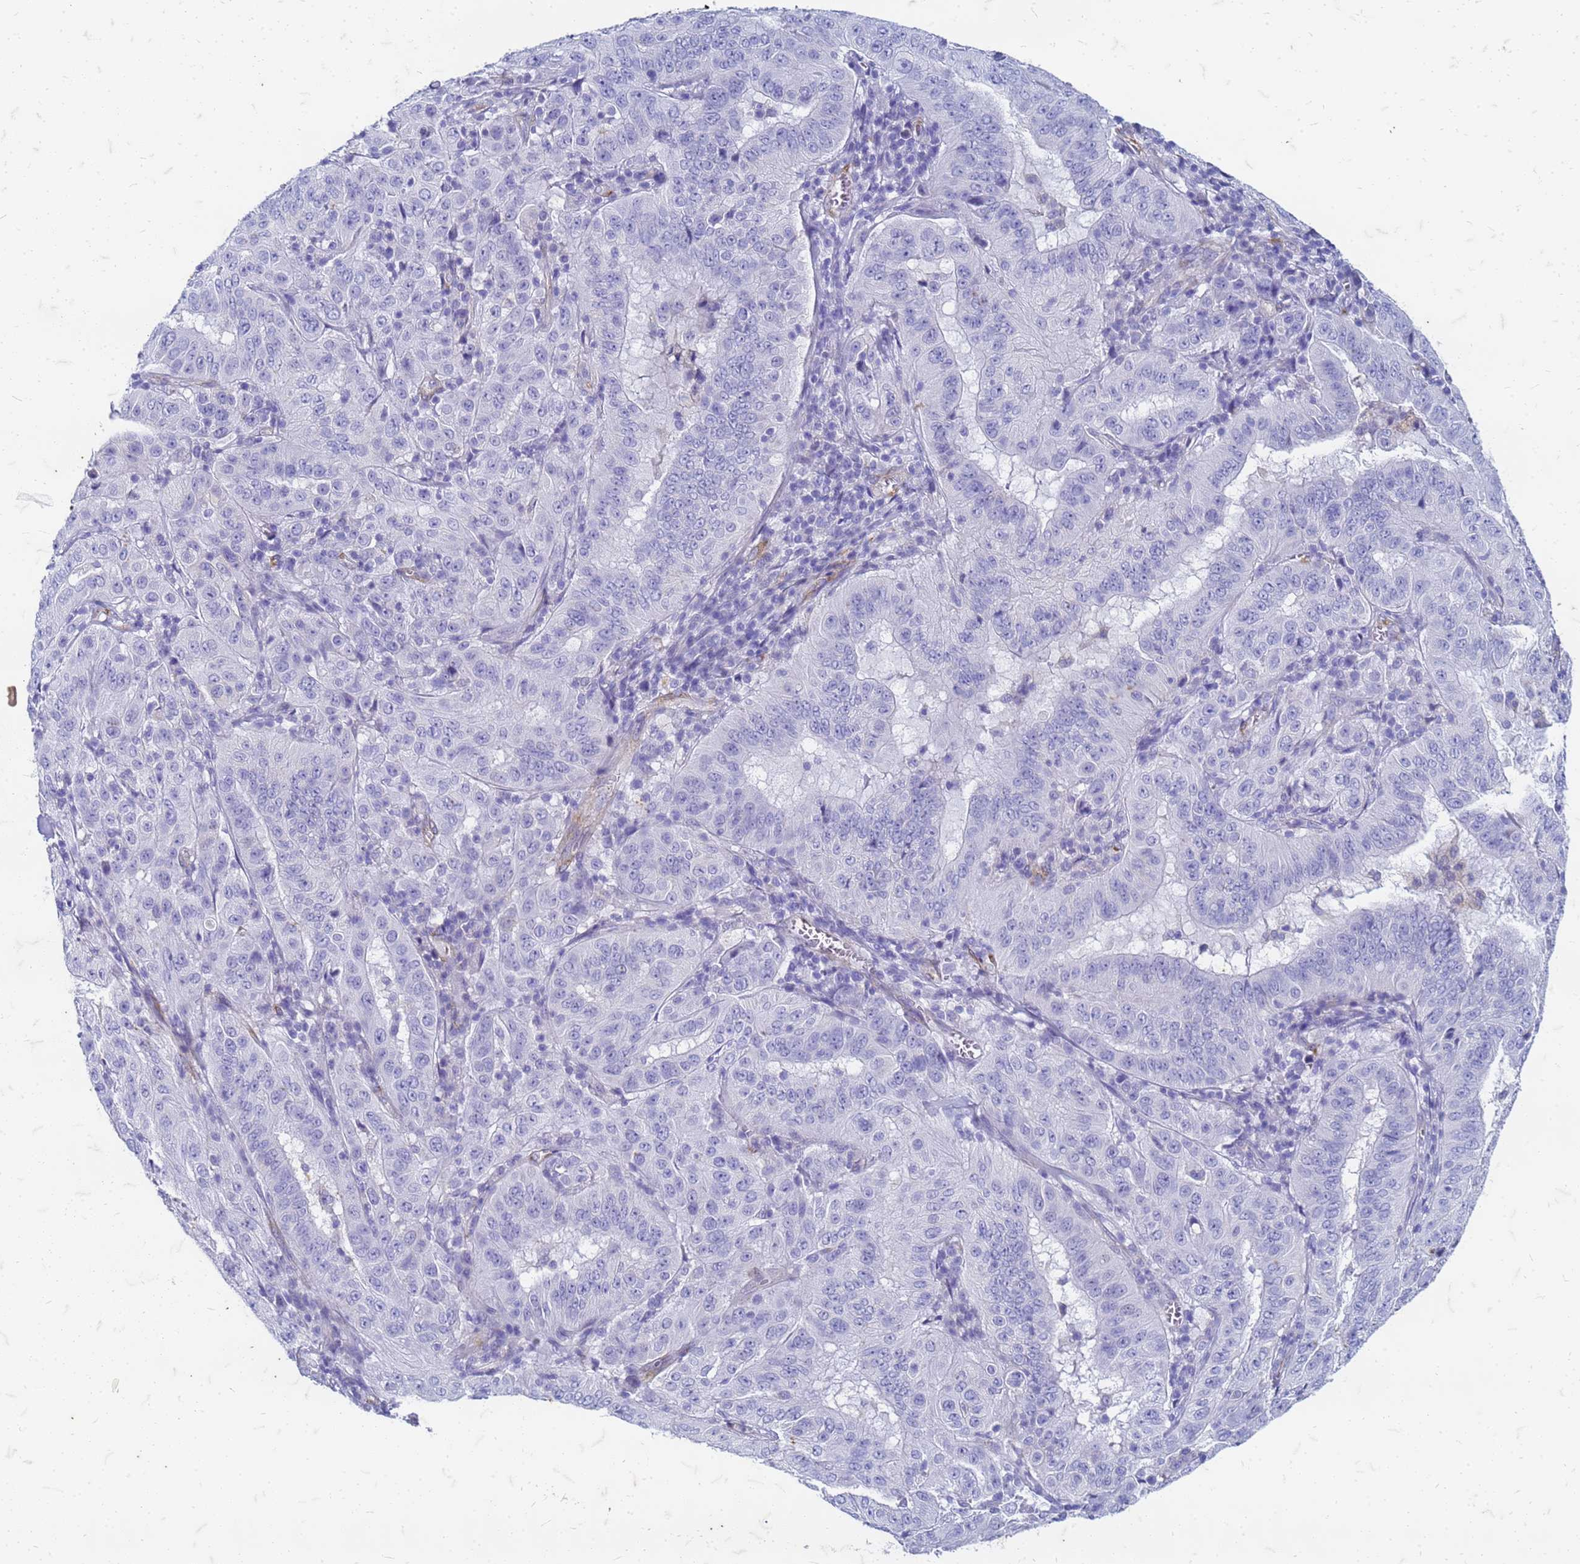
{"staining": {"intensity": "negative", "quantity": "none", "location": "none"}, "tissue": "pancreatic cancer", "cell_type": "Tumor cells", "image_type": "cancer", "snomed": [{"axis": "morphology", "description": "Adenocarcinoma, NOS"}, {"axis": "topography", "description": "Pancreas"}], "caption": "DAB (3,3'-diaminobenzidine) immunohistochemical staining of adenocarcinoma (pancreatic) shows no significant positivity in tumor cells. (Stains: DAB immunohistochemistry with hematoxylin counter stain, Microscopy: brightfield microscopy at high magnification).", "gene": "TRIM64B", "patient": {"sex": "male", "age": 63}}